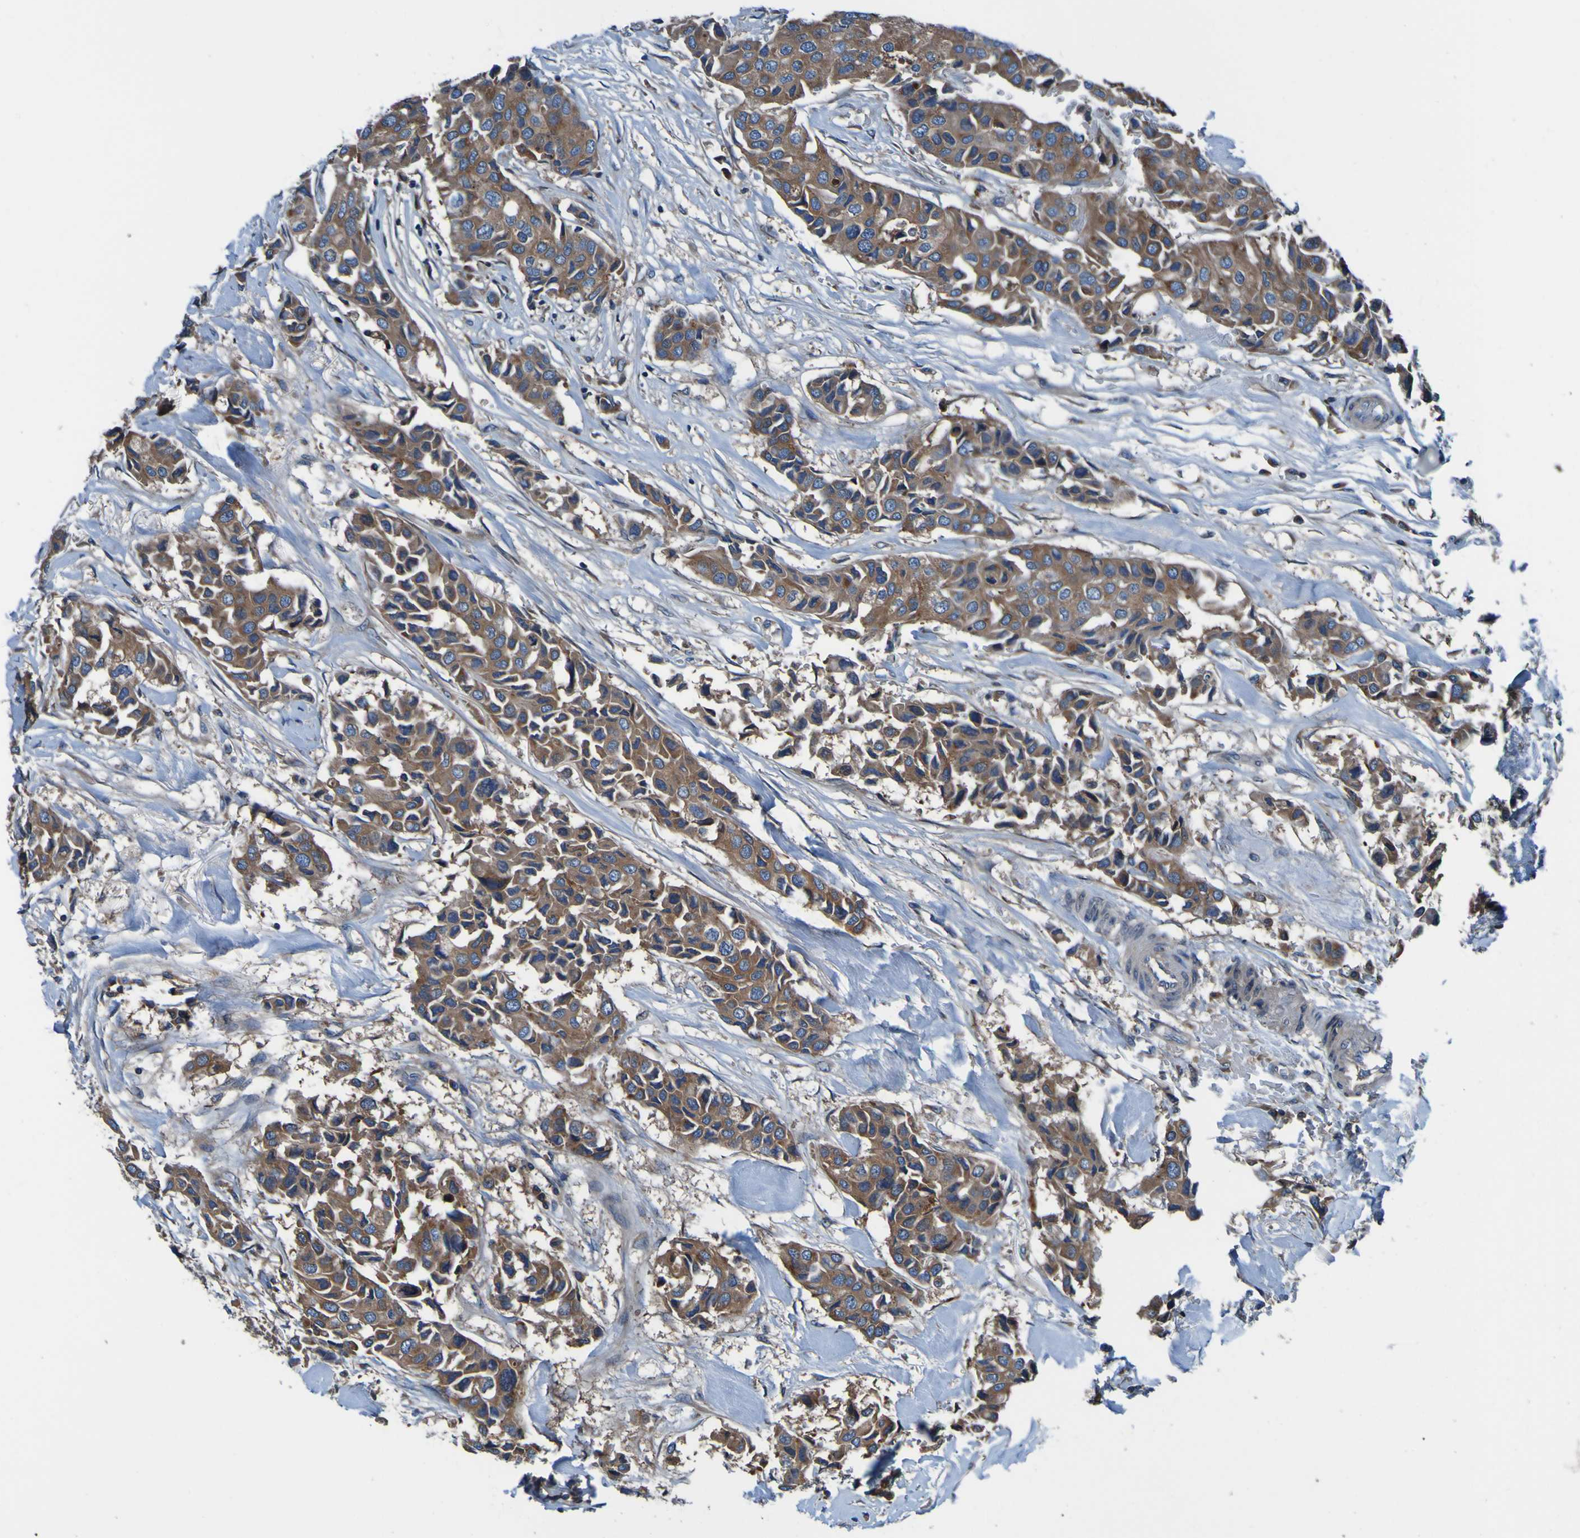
{"staining": {"intensity": "moderate", "quantity": ">75%", "location": "cytoplasmic/membranous"}, "tissue": "breast cancer", "cell_type": "Tumor cells", "image_type": "cancer", "snomed": [{"axis": "morphology", "description": "Duct carcinoma"}, {"axis": "topography", "description": "Breast"}], "caption": "IHC of breast cancer exhibits medium levels of moderate cytoplasmic/membranous staining in approximately >75% of tumor cells.", "gene": "RAB5B", "patient": {"sex": "female", "age": 80}}